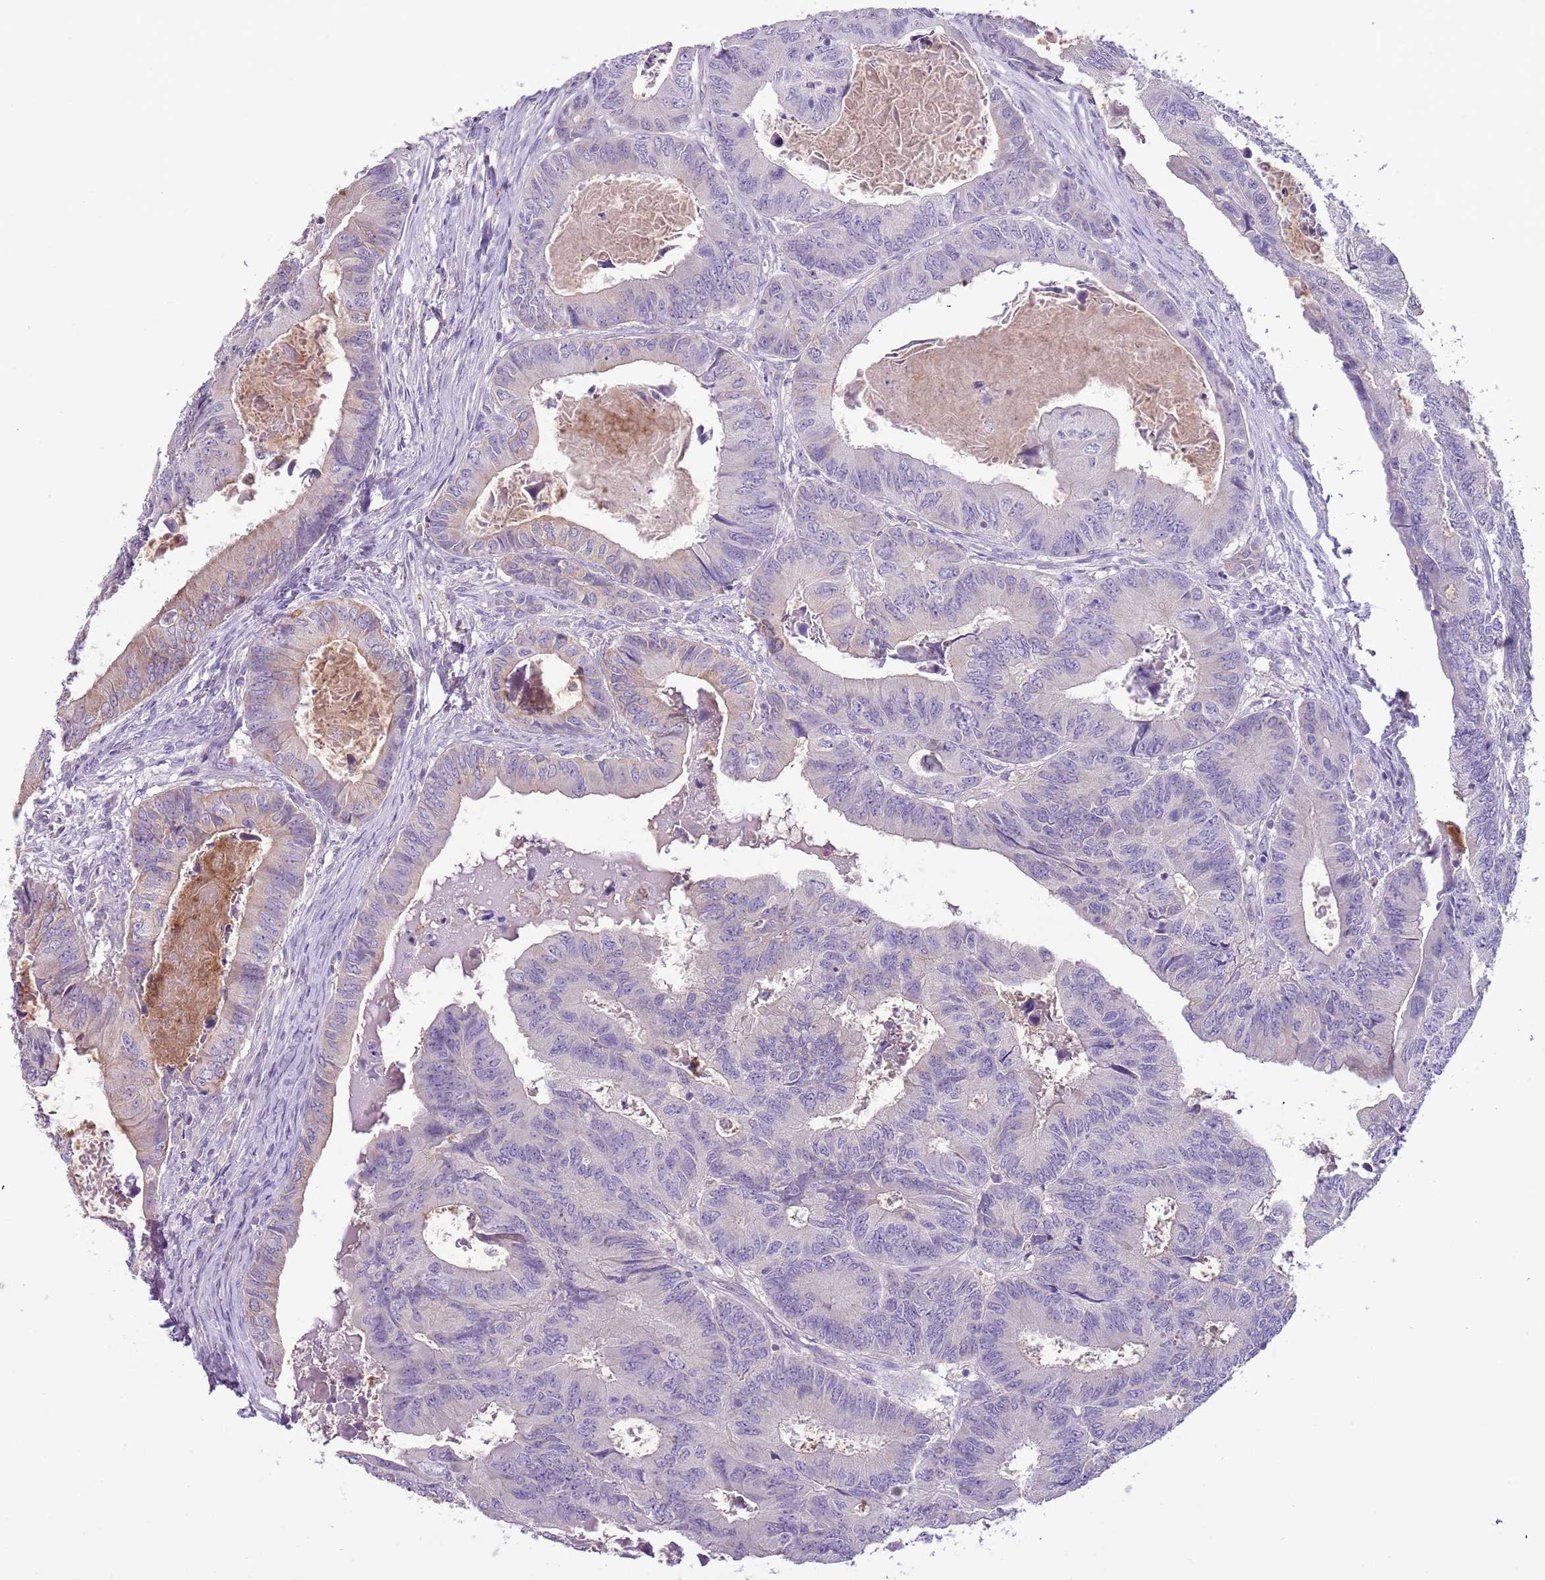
{"staining": {"intensity": "negative", "quantity": "none", "location": "none"}, "tissue": "colorectal cancer", "cell_type": "Tumor cells", "image_type": "cancer", "snomed": [{"axis": "morphology", "description": "Adenocarcinoma, NOS"}, {"axis": "topography", "description": "Colon"}], "caption": "Tumor cells are negative for protein expression in human colorectal adenocarcinoma. Nuclei are stained in blue.", "gene": "HES3", "patient": {"sex": "male", "age": 85}}